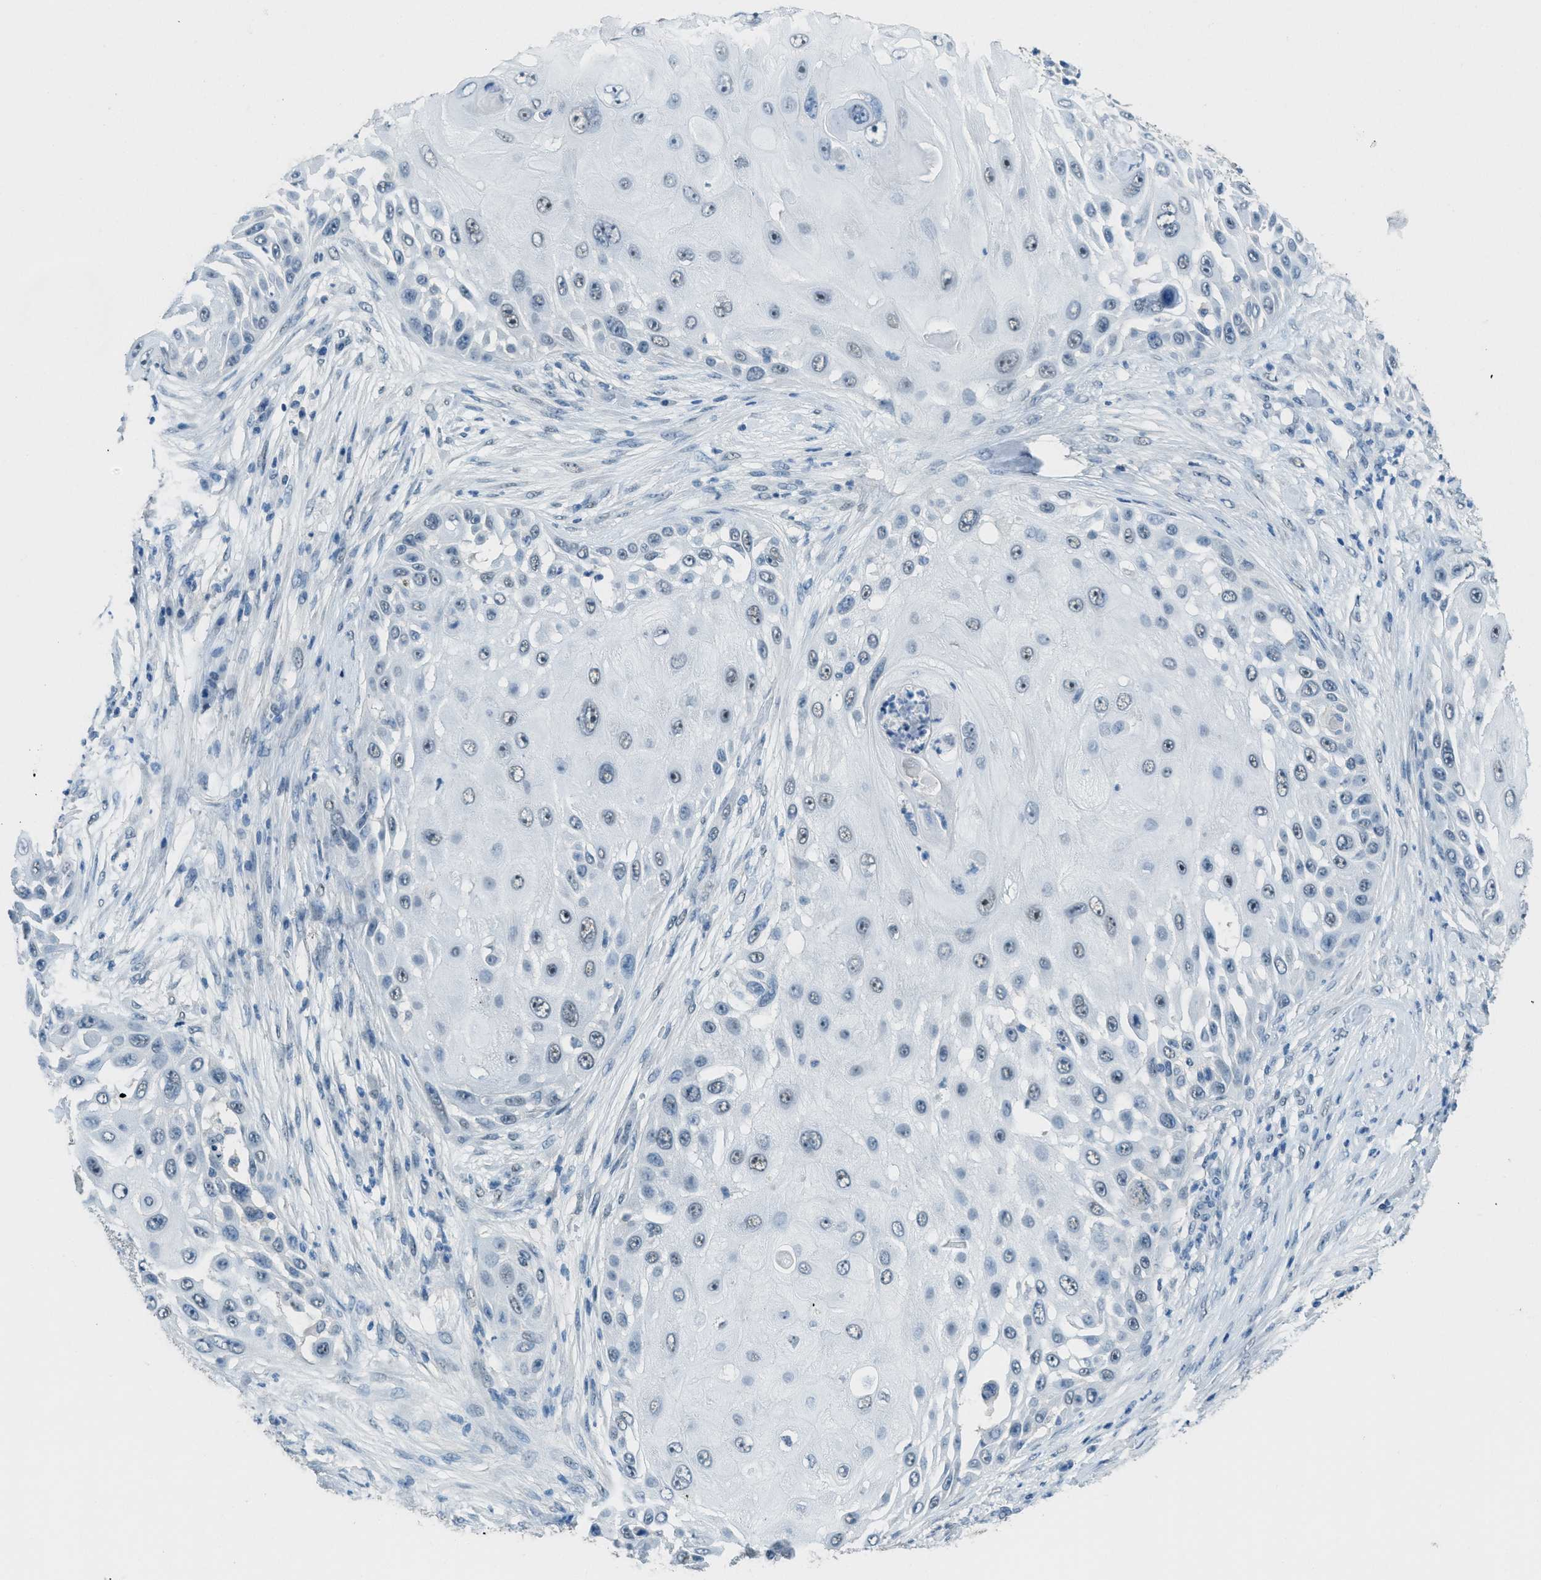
{"staining": {"intensity": "weak", "quantity": "<25%", "location": "nuclear"}, "tissue": "skin cancer", "cell_type": "Tumor cells", "image_type": "cancer", "snomed": [{"axis": "morphology", "description": "Squamous cell carcinoma, NOS"}, {"axis": "topography", "description": "Skin"}], "caption": "Tumor cells show no significant protein staining in skin cancer (squamous cell carcinoma). (Brightfield microscopy of DAB immunohistochemistry (IHC) at high magnification).", "gene": "TTC13", "patient": {"sex": "female", "age": 44}}